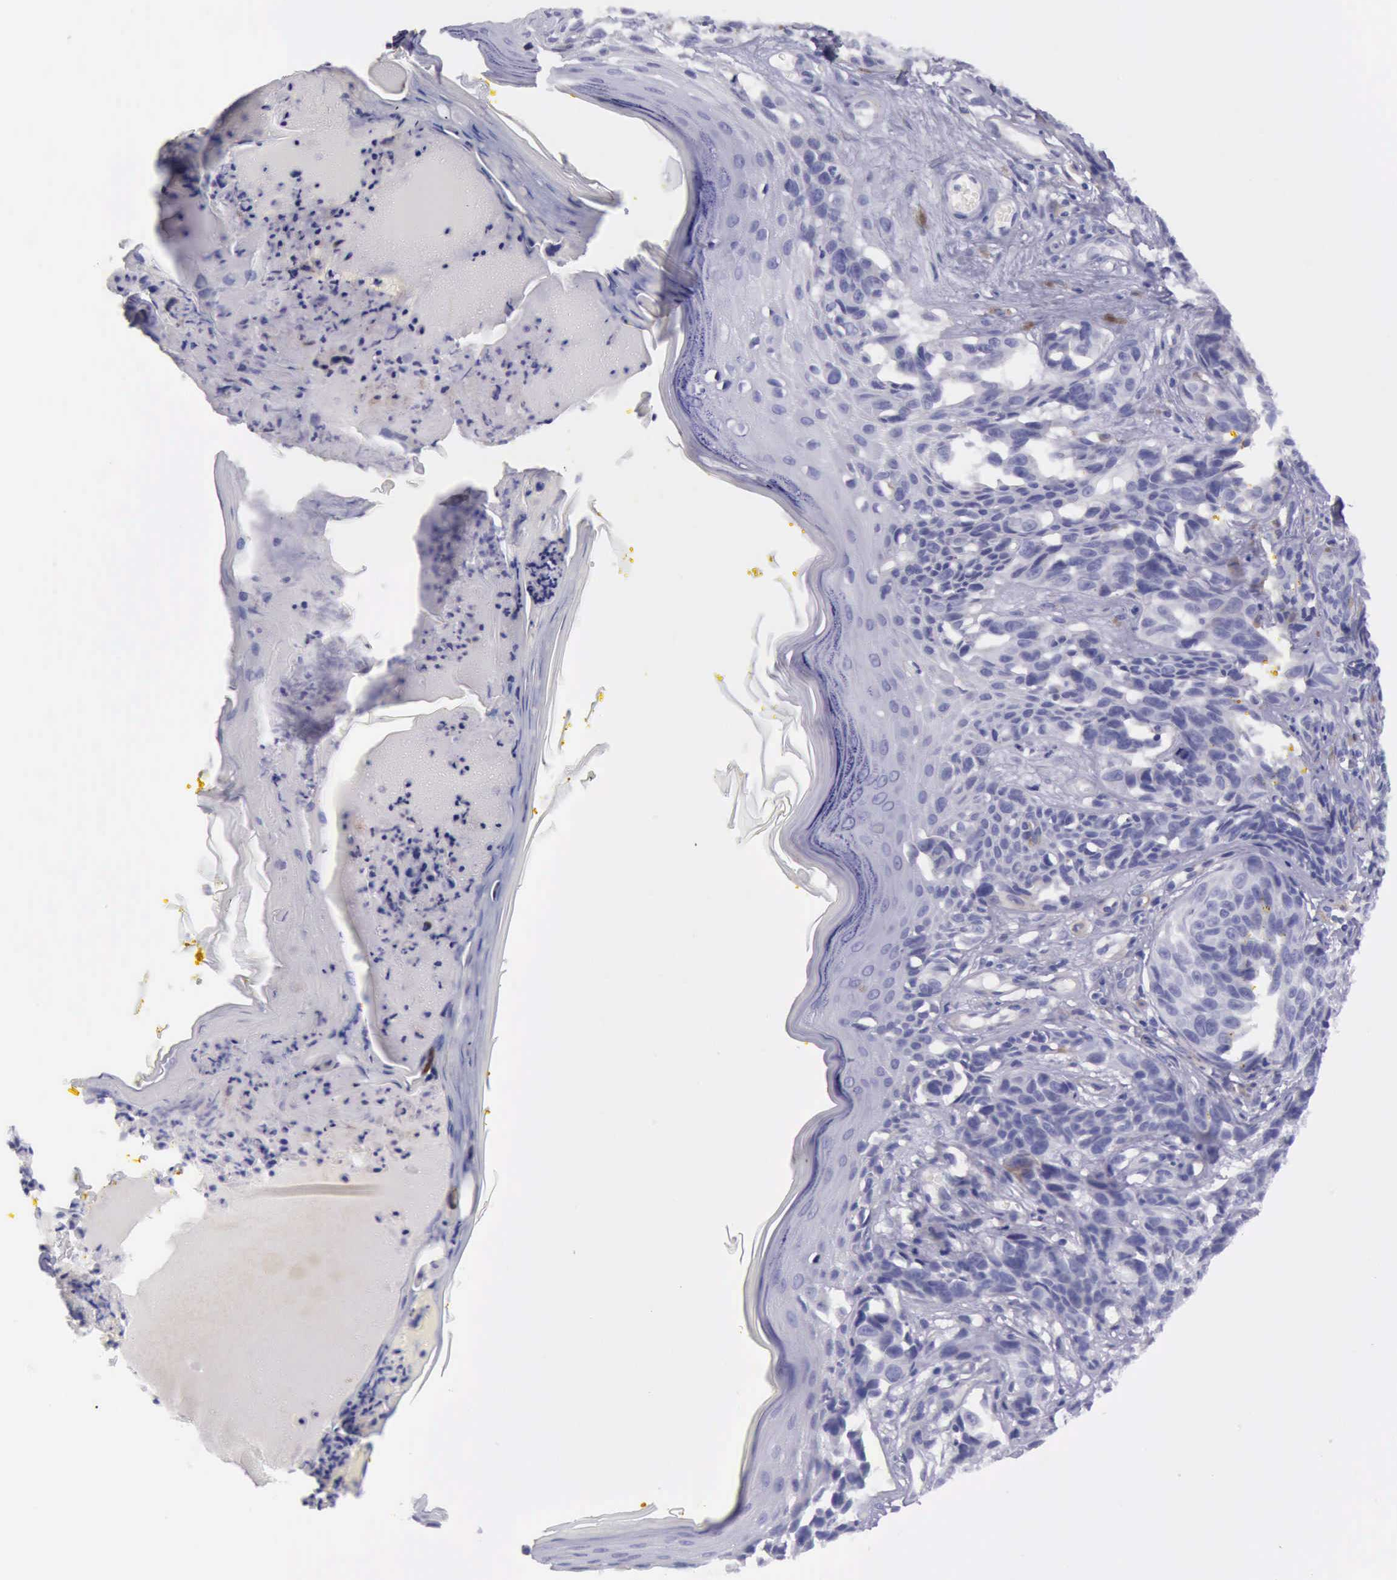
{"staining": {"intensity": "negative", "quantity": "none", "location": "none"}, "tissue": "melanoma", "cell_type": "Tumor cells", "image_type": "cancer", "snomed": [{"axis": "morphology", "description": "Malignant melanoma, NOS"}, {"axis": "topography", "description": "Skin"}], "caption": "Melanoma was stained to show a protein in brown. There is no significant expression in tumor cells.", "gene": "AOC3", "patient": {"sex": "male", "age": 67}}